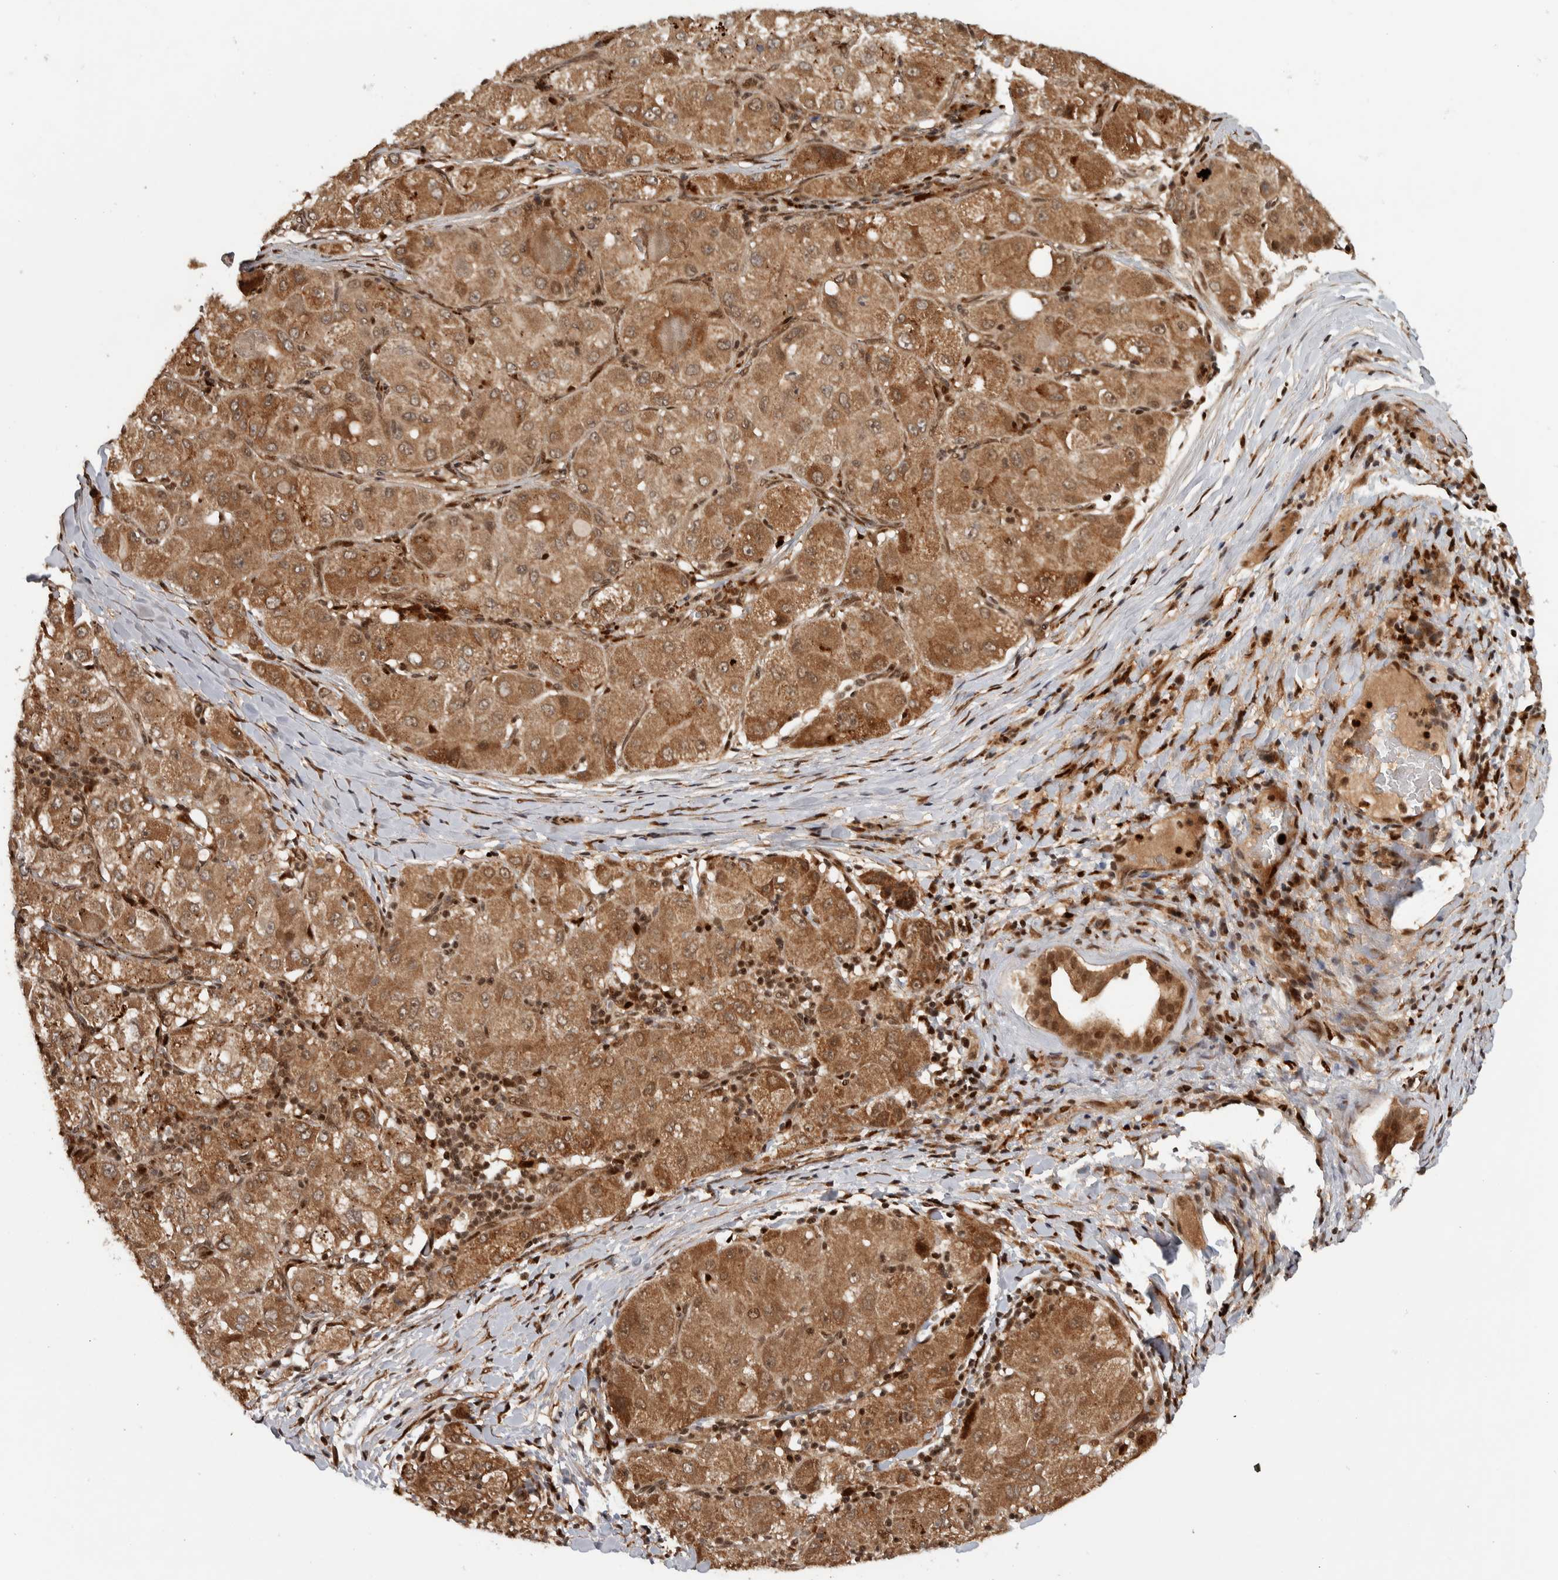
{"staining": {"intensity": "moderate", "quantity": ">75%", "location": "cytoplasmic/membranous,nuclear"}, "tissue": "liver cancer", "cell_type": "Tumor cells", "image_type": "cancer", "snomed": [{"axis": "morphology", "description": "Carcinoma, Hepatocellular, NOS"}, {"axis": "topography", "description": "Liver"}], "caption": "A histopathology image showing moderate cytoplasmic/membranous and nuclear expression in approximately >75% of tumor cells in hepatocellular carcinoma (liver), as visualized by brown immunohistochemical staining.", "gene": "RPS6KA4", "patient": {"sex": "male", "age": 80}}